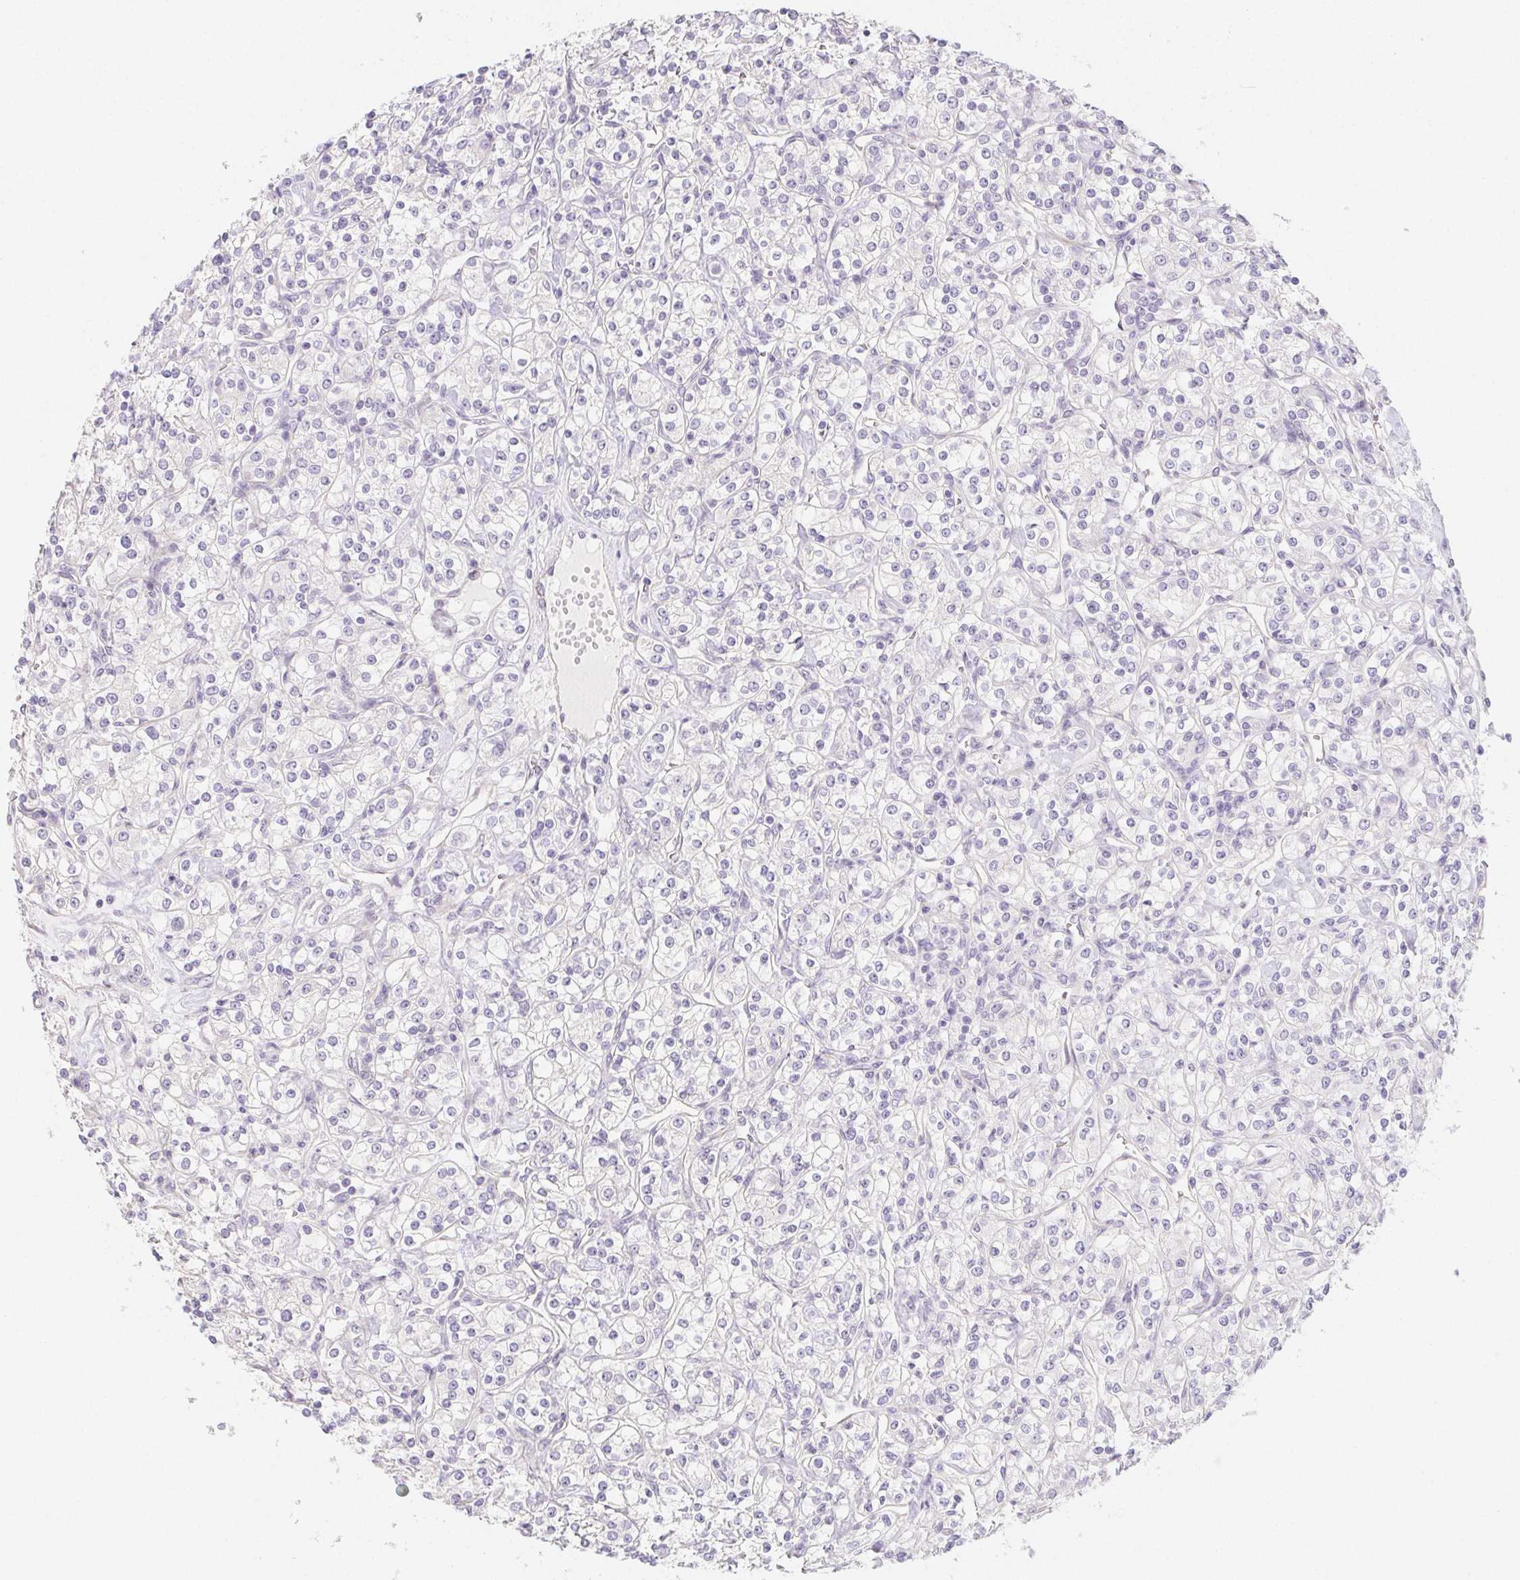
{"staining": {"intensity": "negative", "quantity": "none", "location": "none"}, "tissue": "renal cancer", "cell_type": "Tumor cells", "image_type": "cancer", "snomed": [{"axis": "morphology", "description": "Adenocarcinoma, NOS"}, {"axis": "topography", "description": "Kidney"}], "caption": "Renal adenocarcinoma was stained to show a protein in brown. There is no significant staining in tumor cells.", "gene": "ZBBX", "patient": {"sex": "male", "age": 77}}